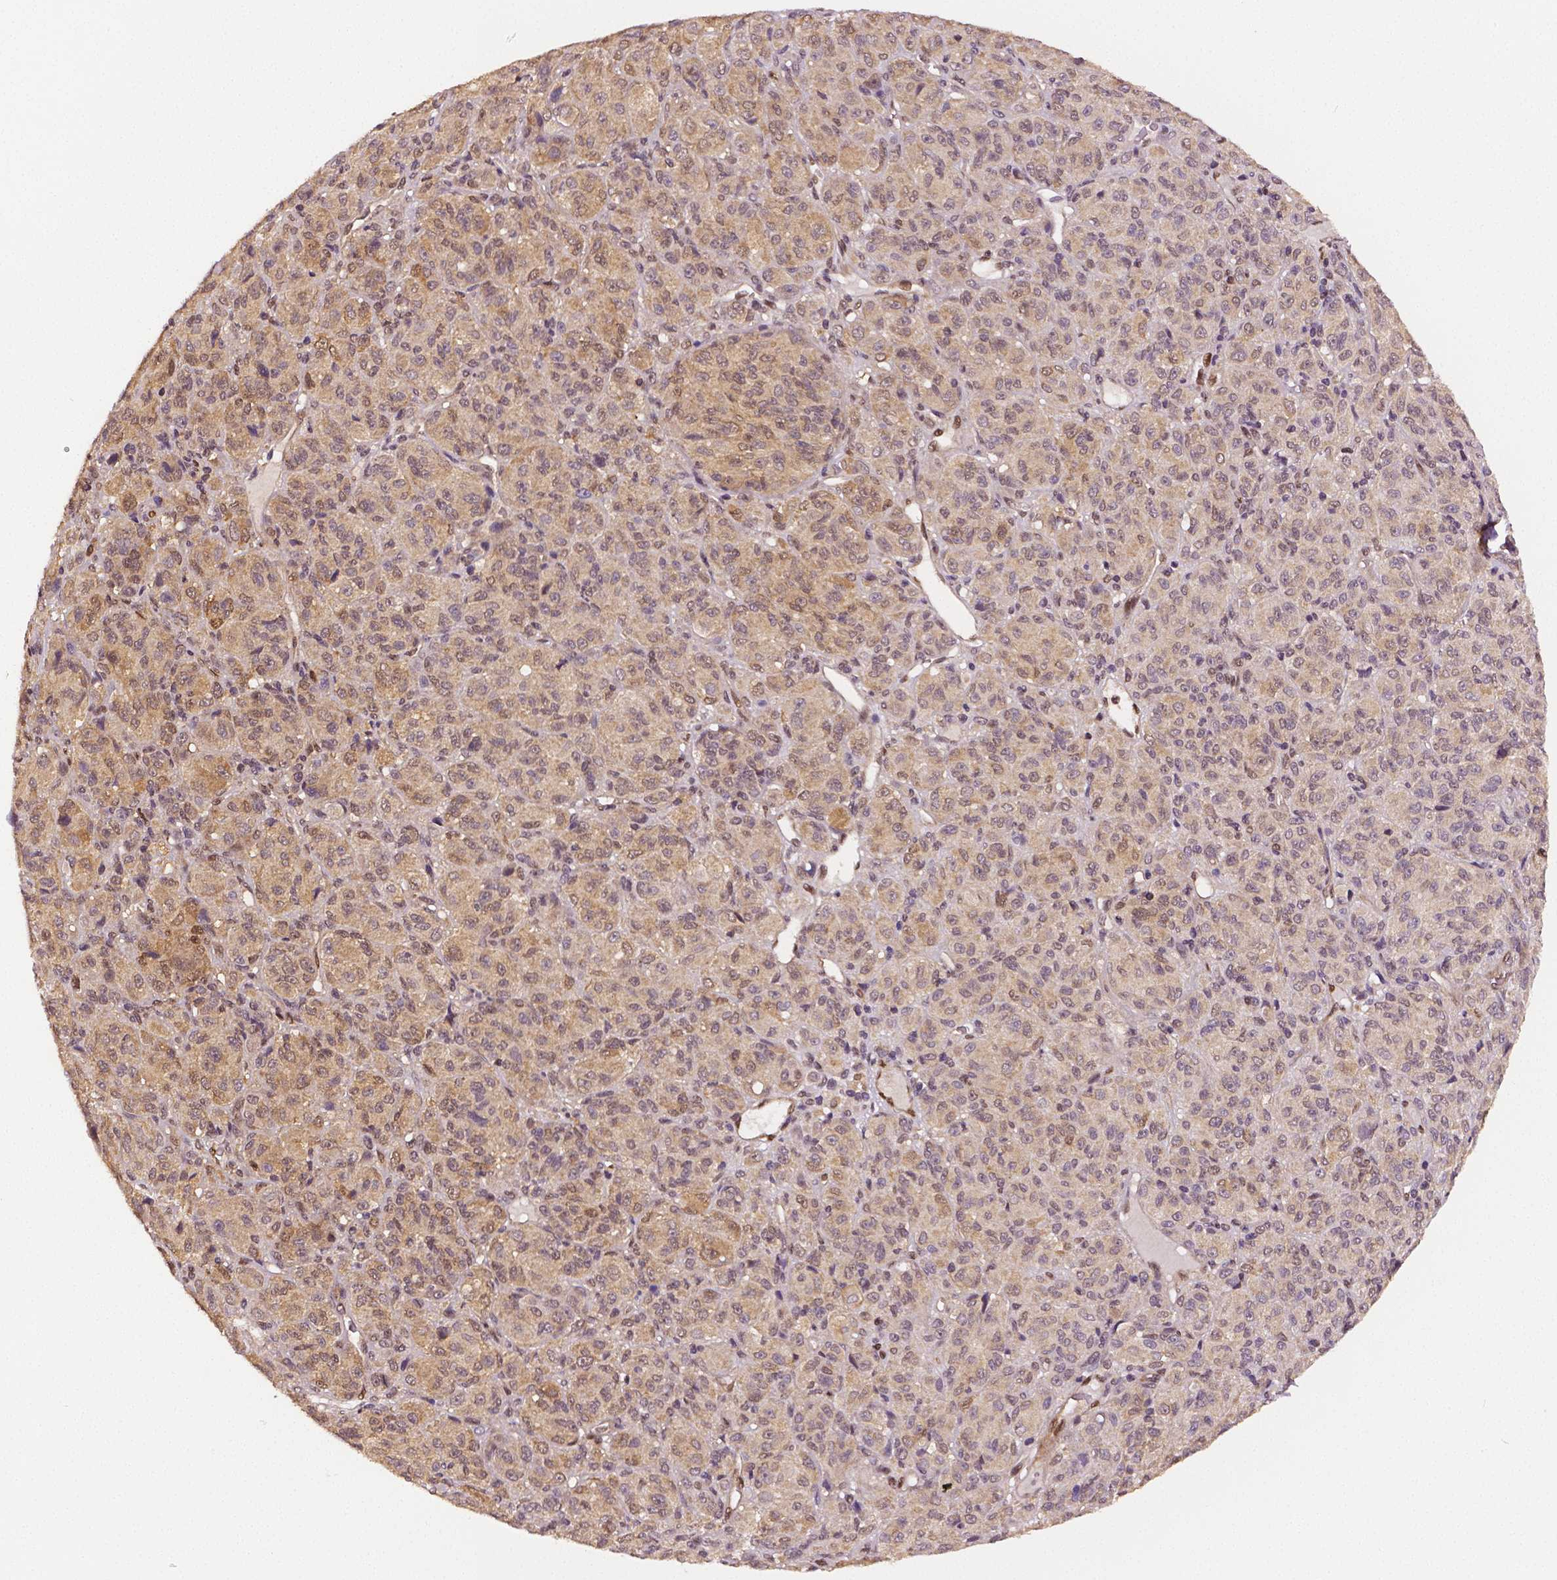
{"staining": {"intensity": "weak", "quantity": "25%-75%", "location": "cytoplasmic/membranous"}, "tissue": "melanoma", "cell_type": "Tumor cells", "image_type": "cancer", "snomed": [{"axis": "morphology", "description": "Malignant melanoma, Metastatic site"}, {"axis": "topography", "description": "Brain"}], "caption": "A brown stain shows weak cytoplasmic/membranous staining of a protein in melanoma tumor cells. Ihc stains the protein of interest in brown and the nuclei are stained blue.", "gene": "STAT3", "patient": {"sex": "female", "age": 56}}